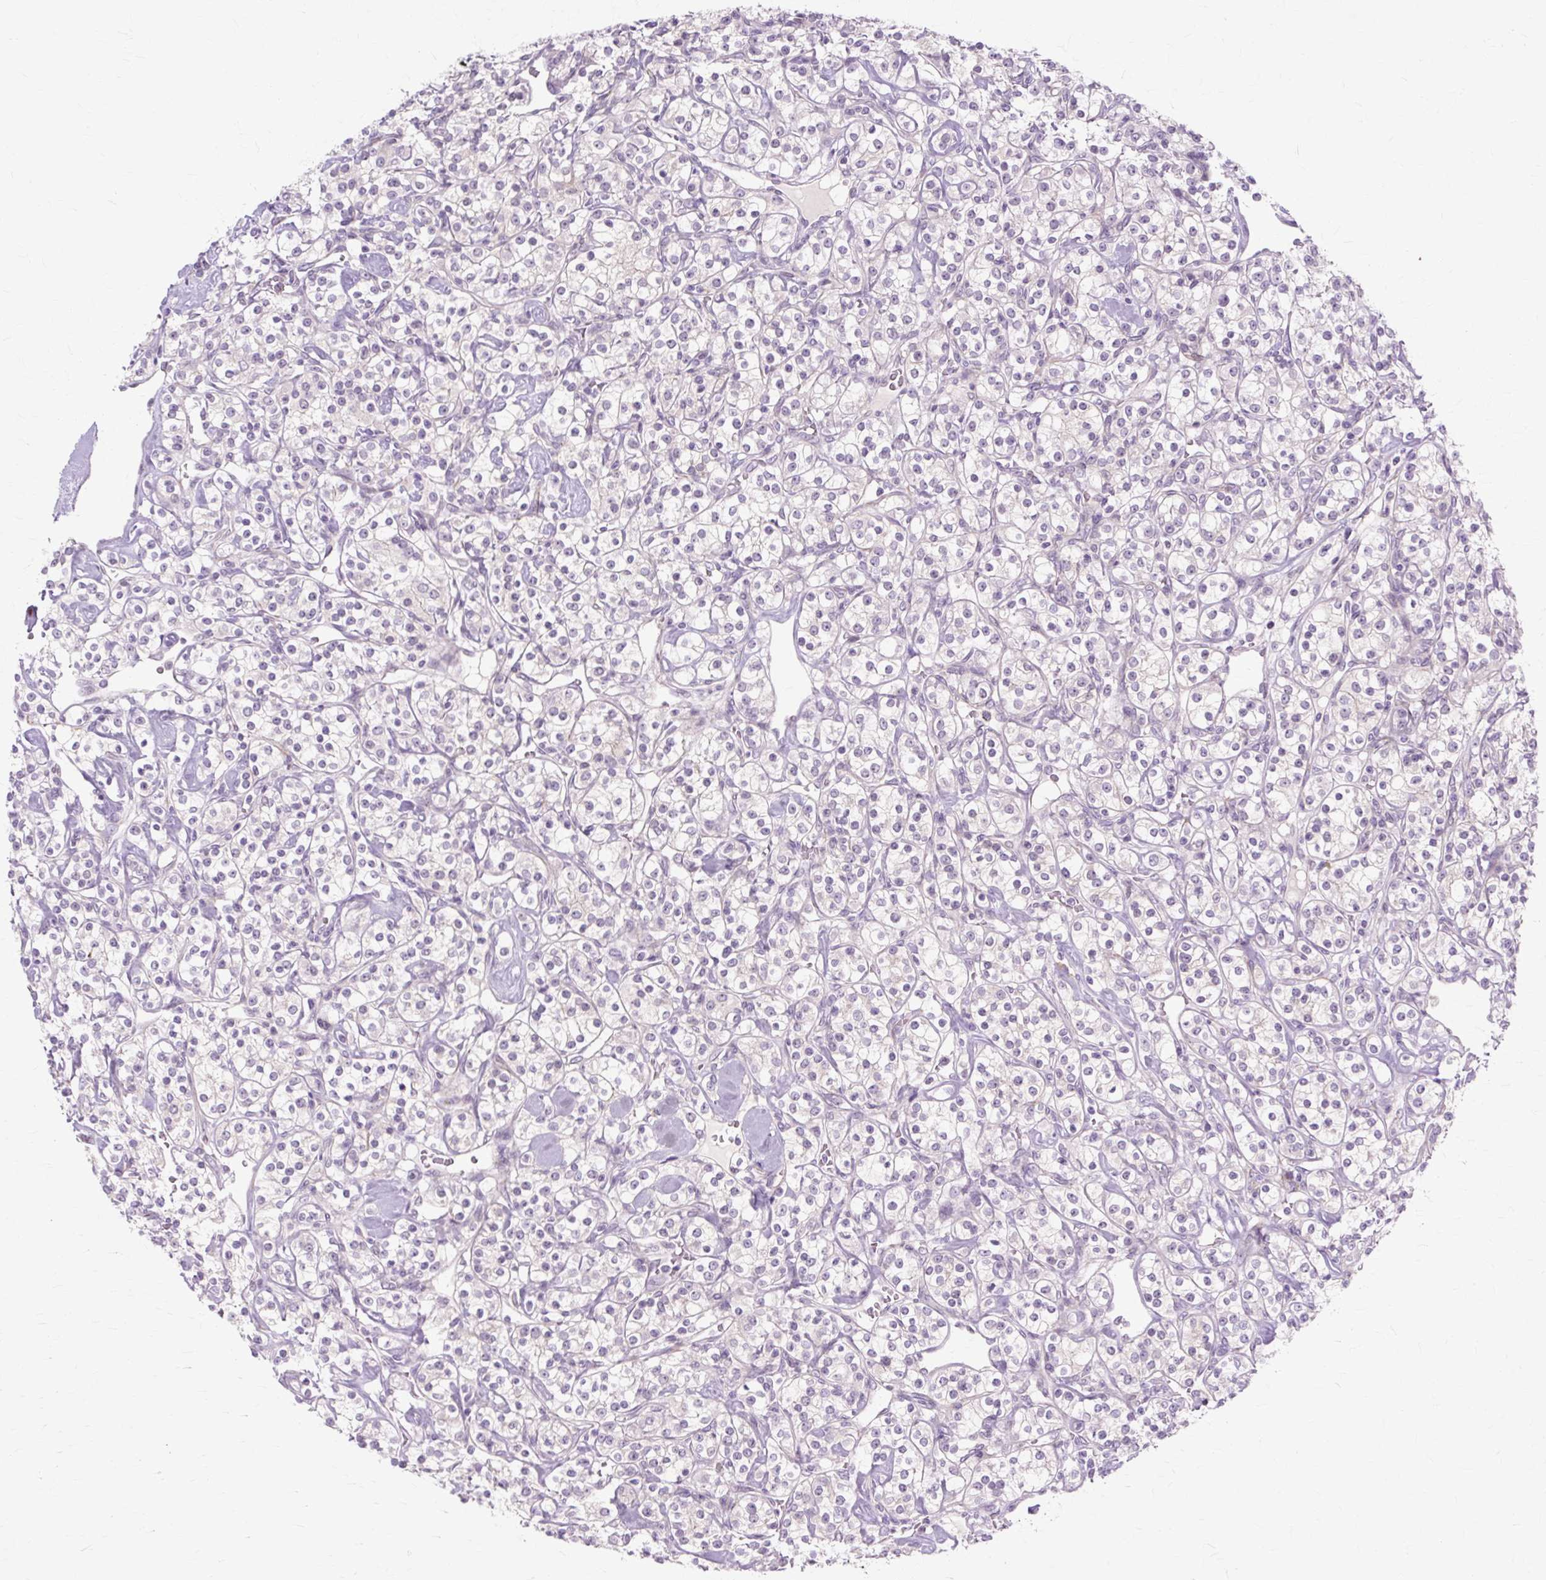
{"staining": {"intensity": "negative", "quantity": "none", "location": "none"}, "tissue": "renal cancer", "cell_type": "Tumor cells", "image_type": "cancer", "snomed": [{"axis": "morphology", "description": "Adenocarcinoma, NOS"}, {"axis": "topography", "description": "Kidney"}], "caption": "There is no significant expression in tumor cells of adenocarcinoma (renal).", "gene": "ZNF35", "patient": {"sex": "male", "age": 77}}